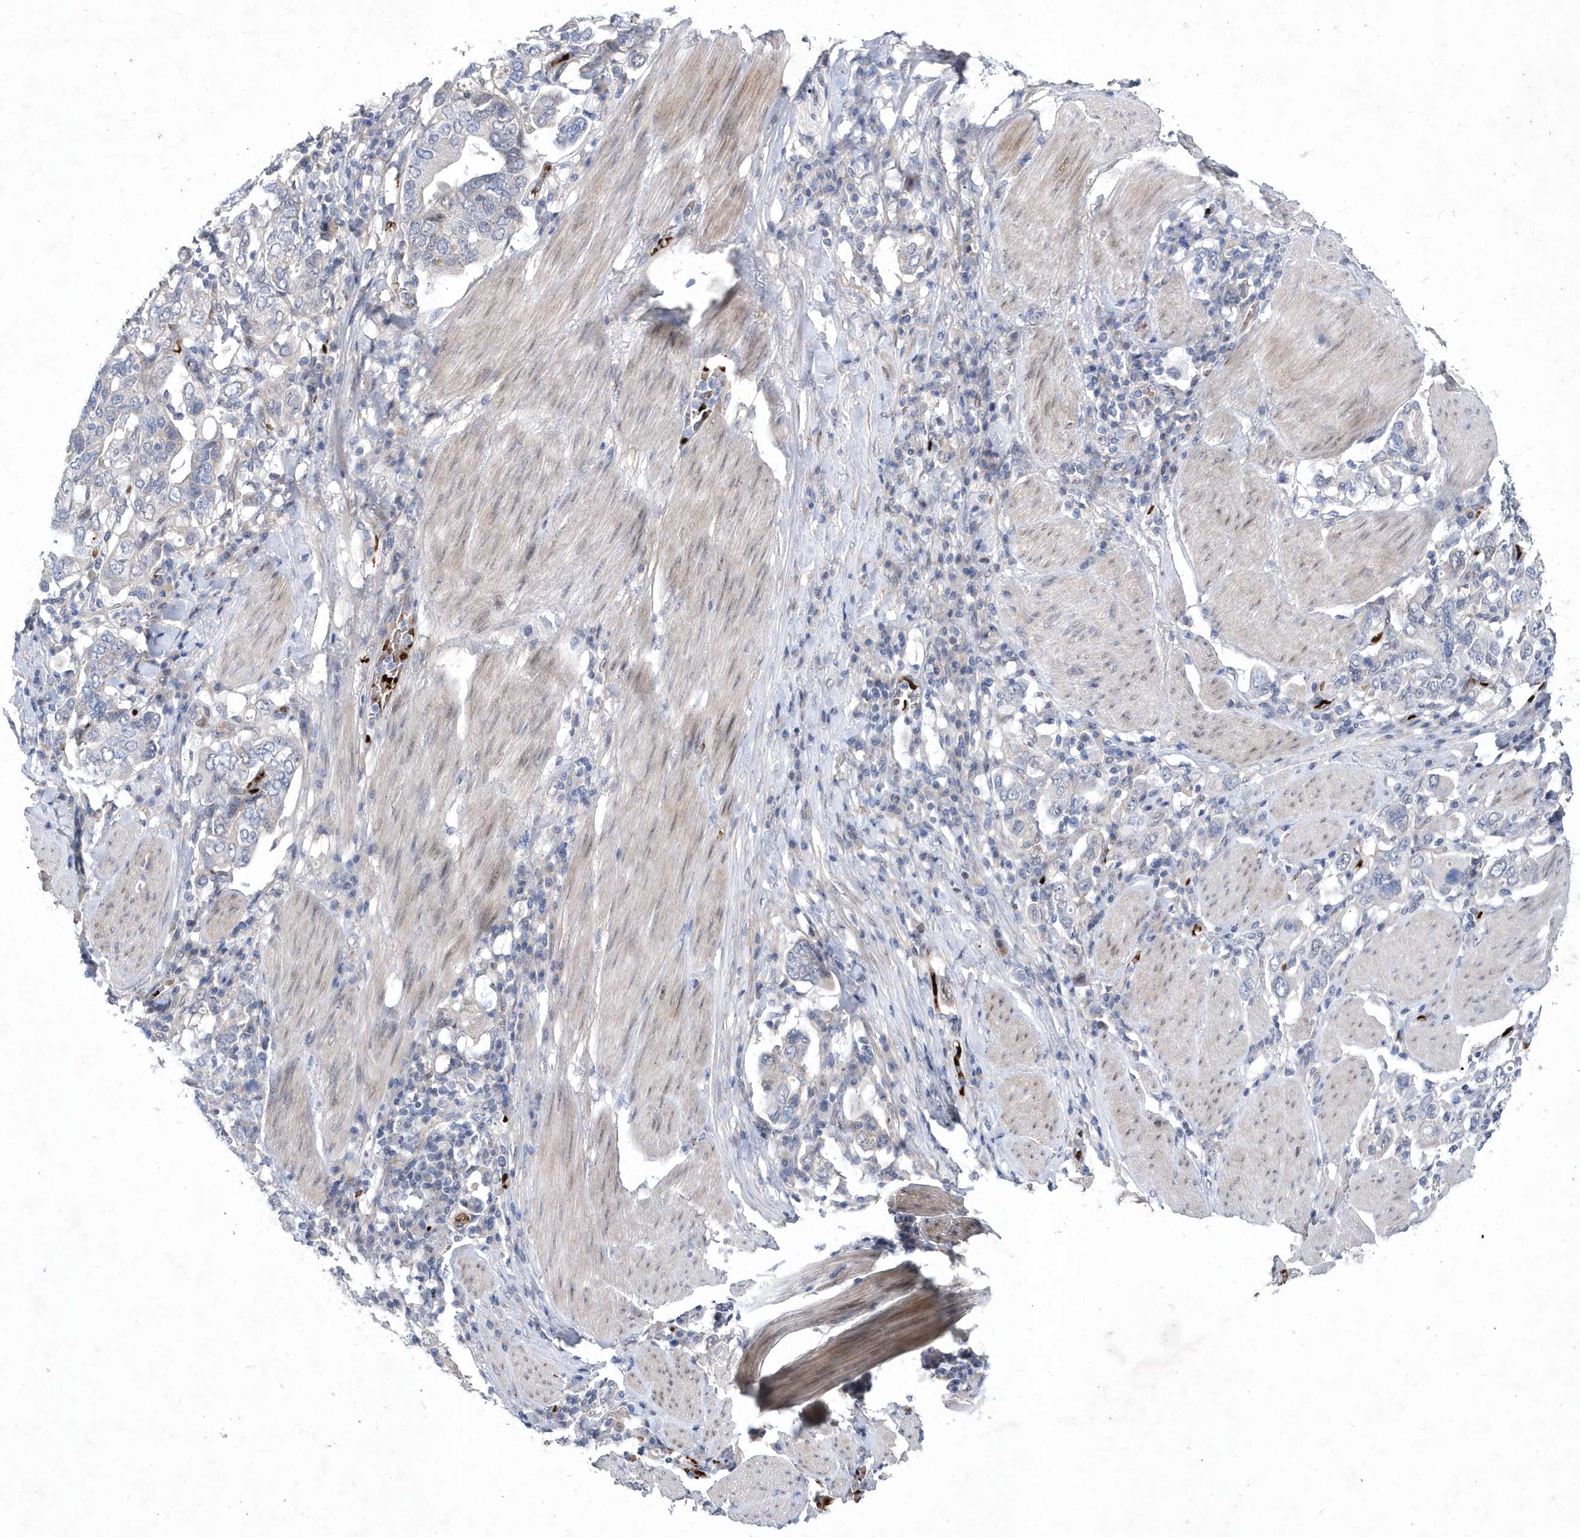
{"staining": {"intensity": "negative", "quantity": "none", "location": "none"}, "tissue": "stomach cancer", "cell_type": "Tumor cells", "image_type": "cancer", "snomed": [{"axis": "morphology", "description": "Adenocarcinoma, NOS"}, {"axis": "topography", "description": "Stomach, upper"}], "caption": "An IHC histopathology image of stomach cancer is shown. There is no staining in tumor cells of stomach cancer. (DAB immunohistochemistry, high magnification).", "gene": "ZNF875", "patient": {"sex": "male", "age": 62}}